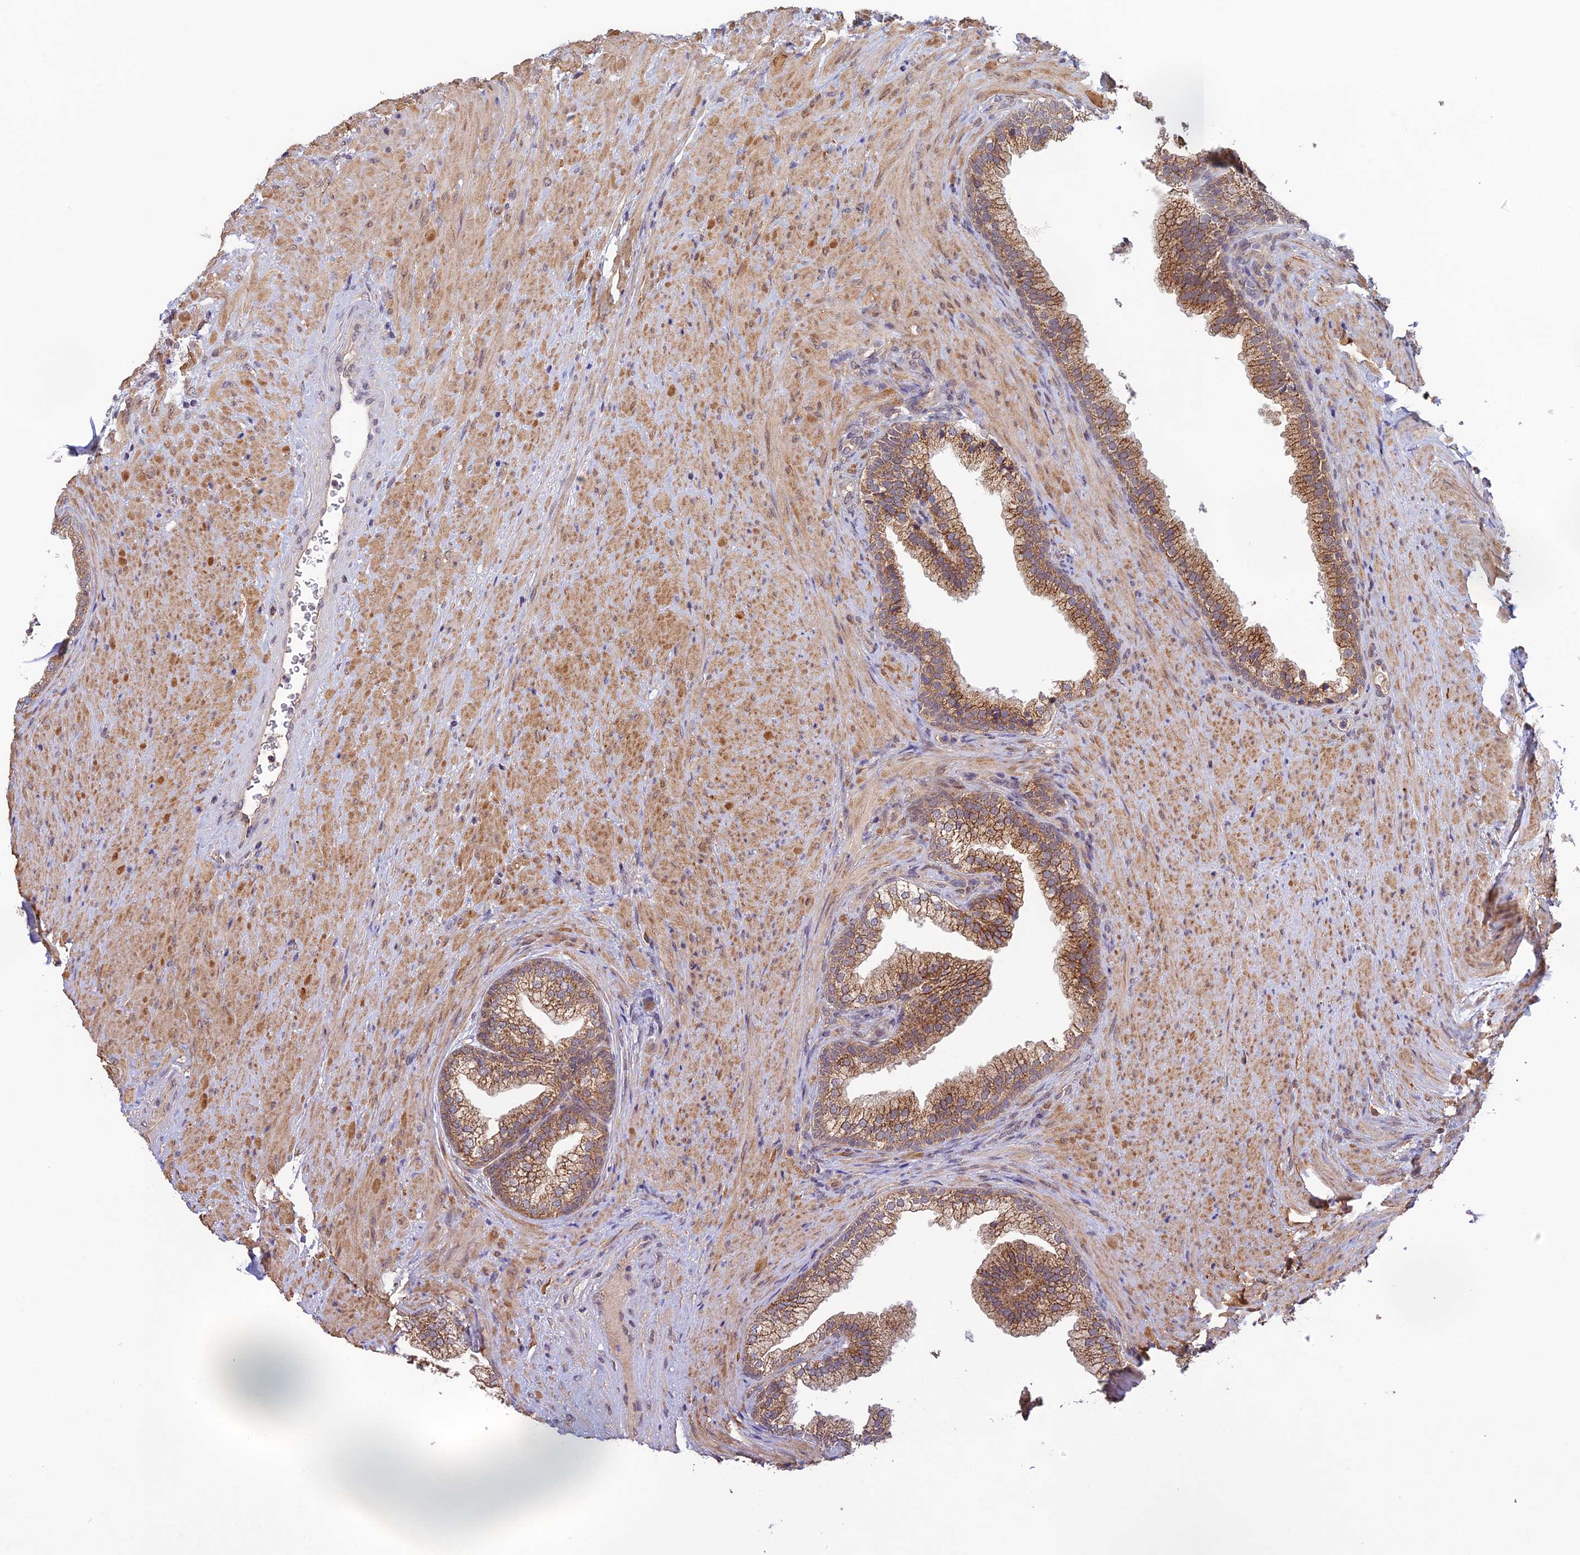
{"staining": {"intensity": "moderate", "quantity": ">75%", "location": "cytoplasmic/membranous"}, "tissue": "prostate", "cell_type": "Glandular cells", "image_type": "normal", "snomed": [{"axis": "morphology", "description": "Normal tissue, NOS"}, {"axis": "topography", "description": "Prostate"}], "caption": "IHC of normal human prostate displays medium levels of moderate cytoplasmic/membranous positivity in about >75% of glandular cells.", "gene": "MRNIP", "patient": {"sex": "male", "age": 76}}